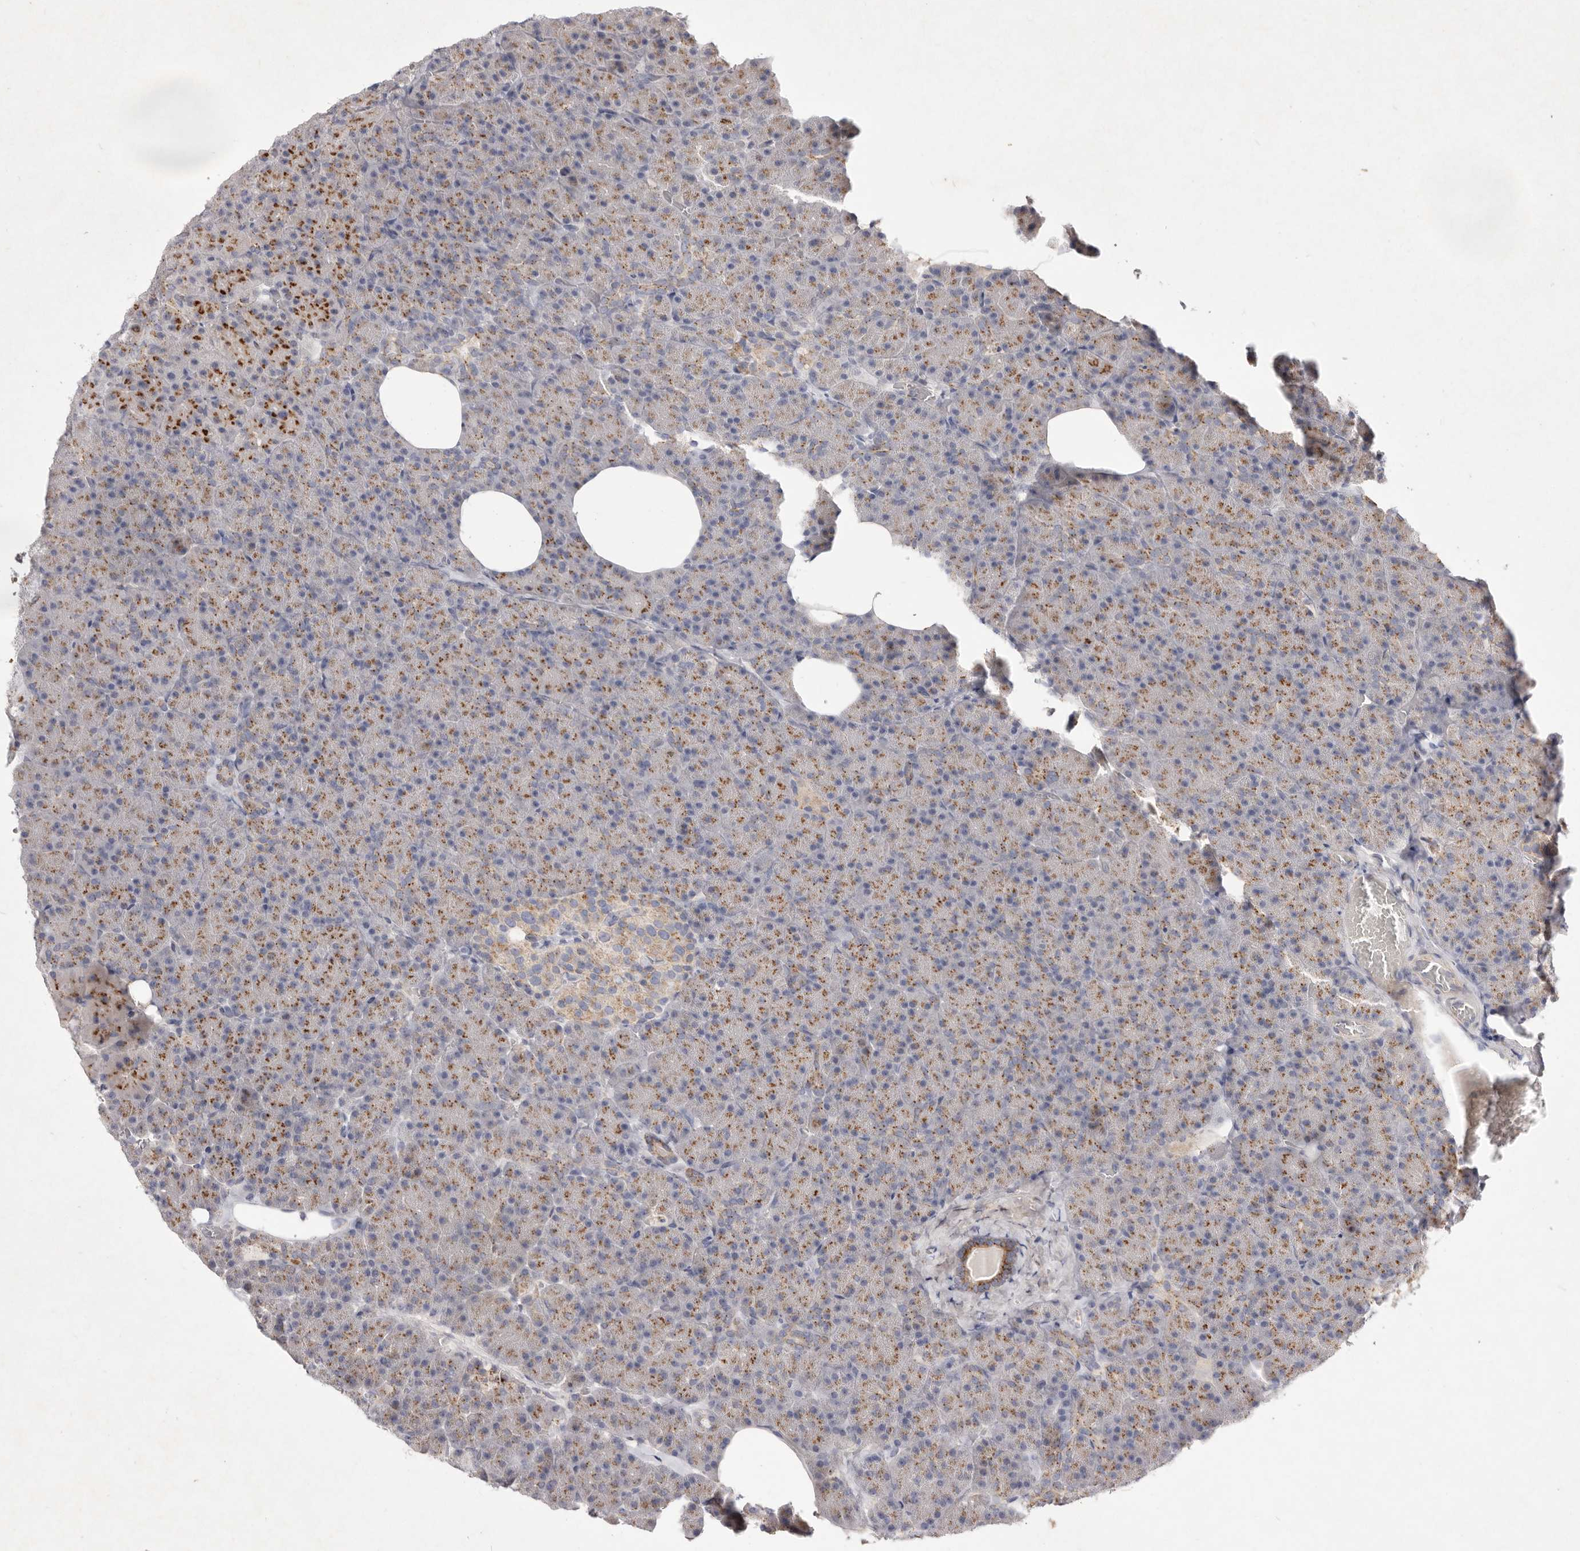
{"staining": {"intensity": "moderate", "quantity": ">75%", "location": "cytoplasmic/membranous"}, "tissue": "pancreas", "cell_type": "Exocrine glandular cells", "image_type": "normal", "snomed": [{"axis": "morphology", "description": "Normal tissue, NOS"}, {"axis": "morphology", "description": "Carcinoid, malignant, NOS"}, {"axis": "topography", "description": "Pancreas"}], "caption": "This micrograph reveals unremarkable pancreas stained with IHC to label a protein in brown. The cytoplasmic/membranous of exocrine glandular cells show moderate positivity for the protein. Nuclei are counter-stained blue.", "gene": "USP24", "patient": {"sex": "female", "age": 35}}